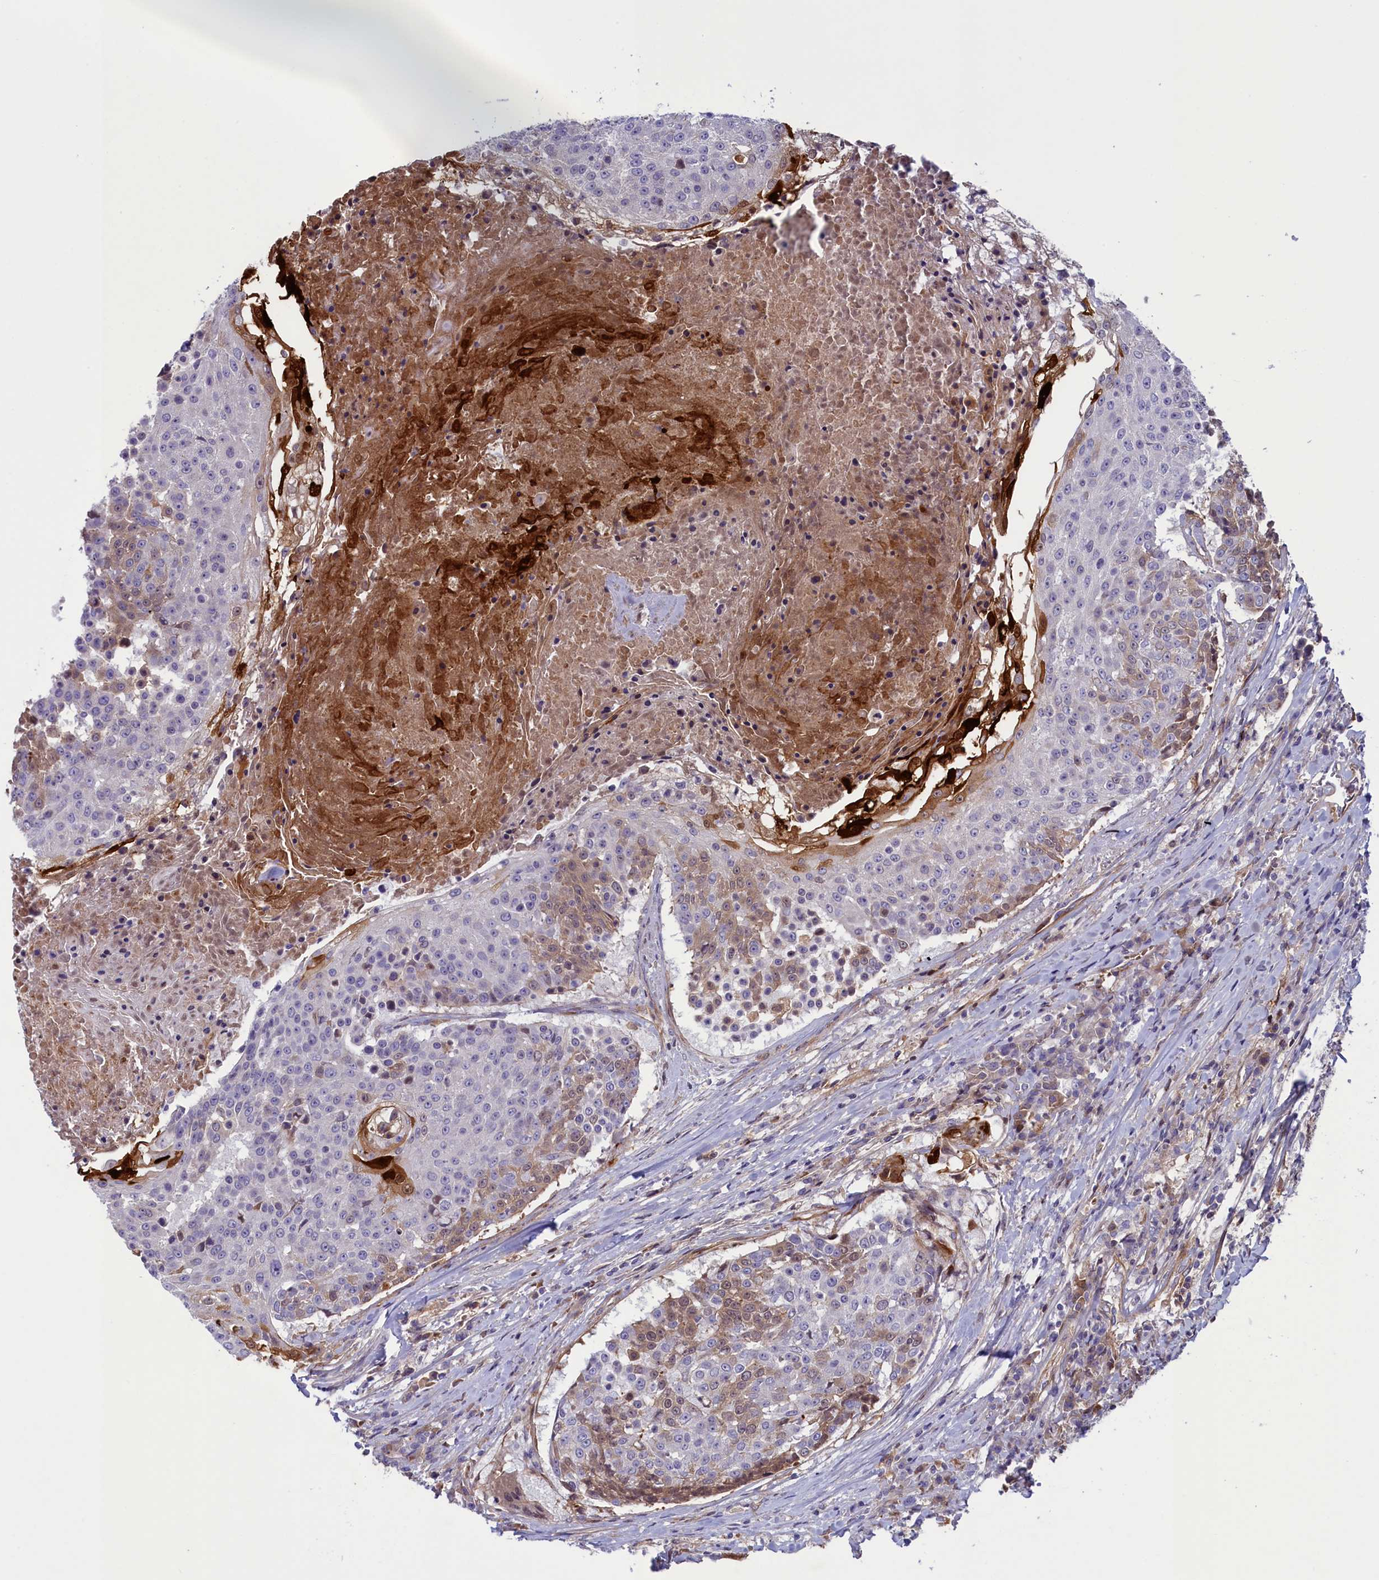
{"staining": {"intensity": "strong", "quantity": "<25%", "location": "cytoplasmic/membranous,nuclear"}, "tissue": "urothelial cancer", "cell_type": "Tumor cells", "image_type": "cancer", "snomed": [{"axis": "morphology", "description": "Urothelial carcinoma, High grade"}, {"axis": "topography", "description": "Urinary bladder"}], "caption": "This is an image of immunohistochemistry (IHC) staining of urothelial carcinoma (high-grade), which shows strong positivity in the cytoplasmic/membranous and nuclear of tumor cells.", "gene": "LOXL1", "patient": {"sex": "female", "age": 63}}